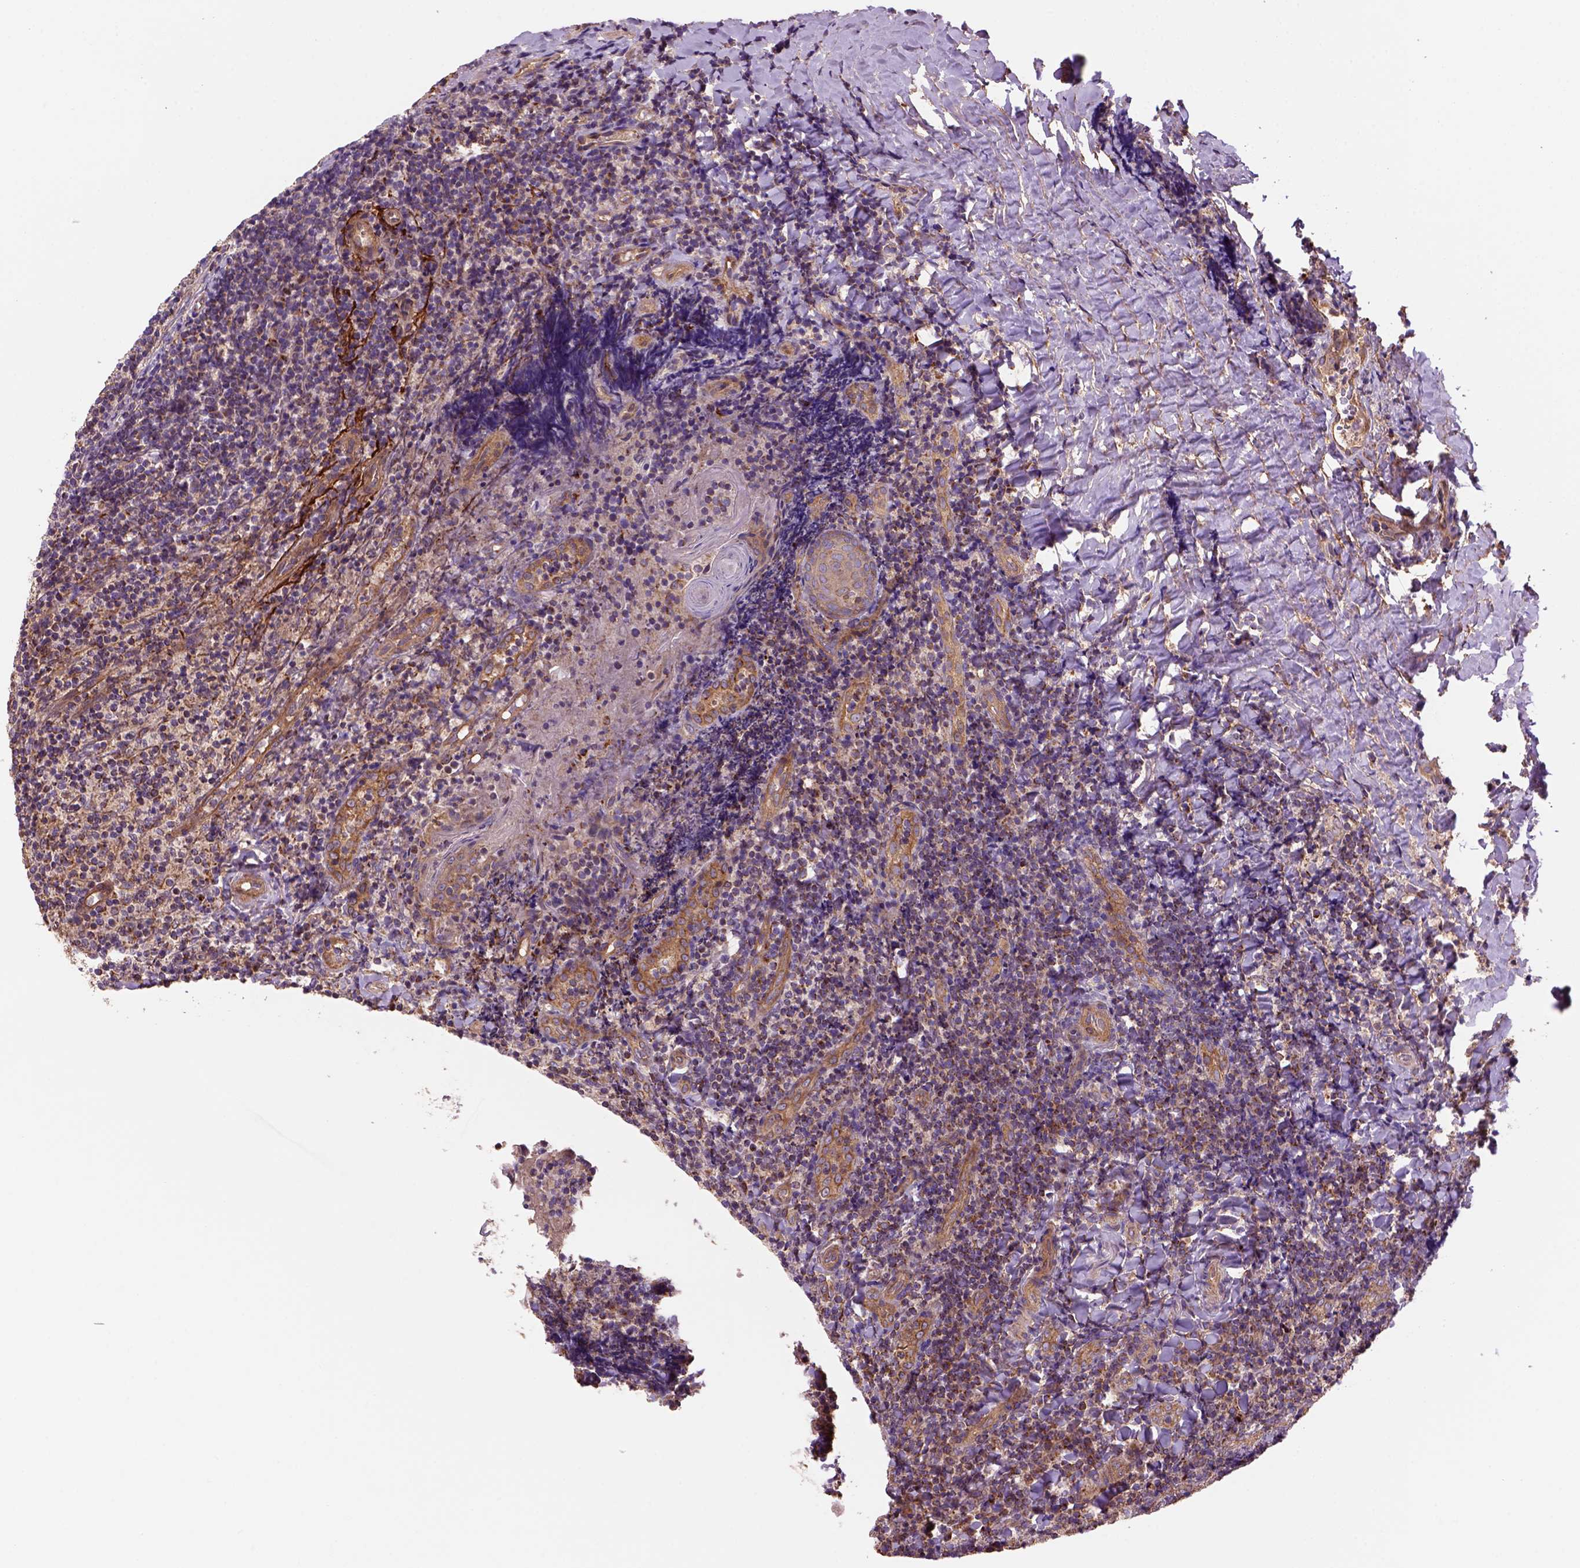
{"staining": {"intensity": "moderate", "quantity": "<25%", "location": "cytoplasmic/membranous"}, "tissue": "tonsil", "cell_type": "Germinal center cells", "image_type": "normal", "snomed": [{"axis": "morphology", "description": "Normal tissue, NOS"}, {"axis": "topography", "description": "Tonsil"}], "caption": "The image displays a brown stain indicating the presence of a protein in the cytoplasmic/membranous of germinal center cells in tonsil. (Brightfield microscopy of DAB IHC at high magnification).", "gene": "WARS2", "patient": {"sex": "female", "age": 10}}